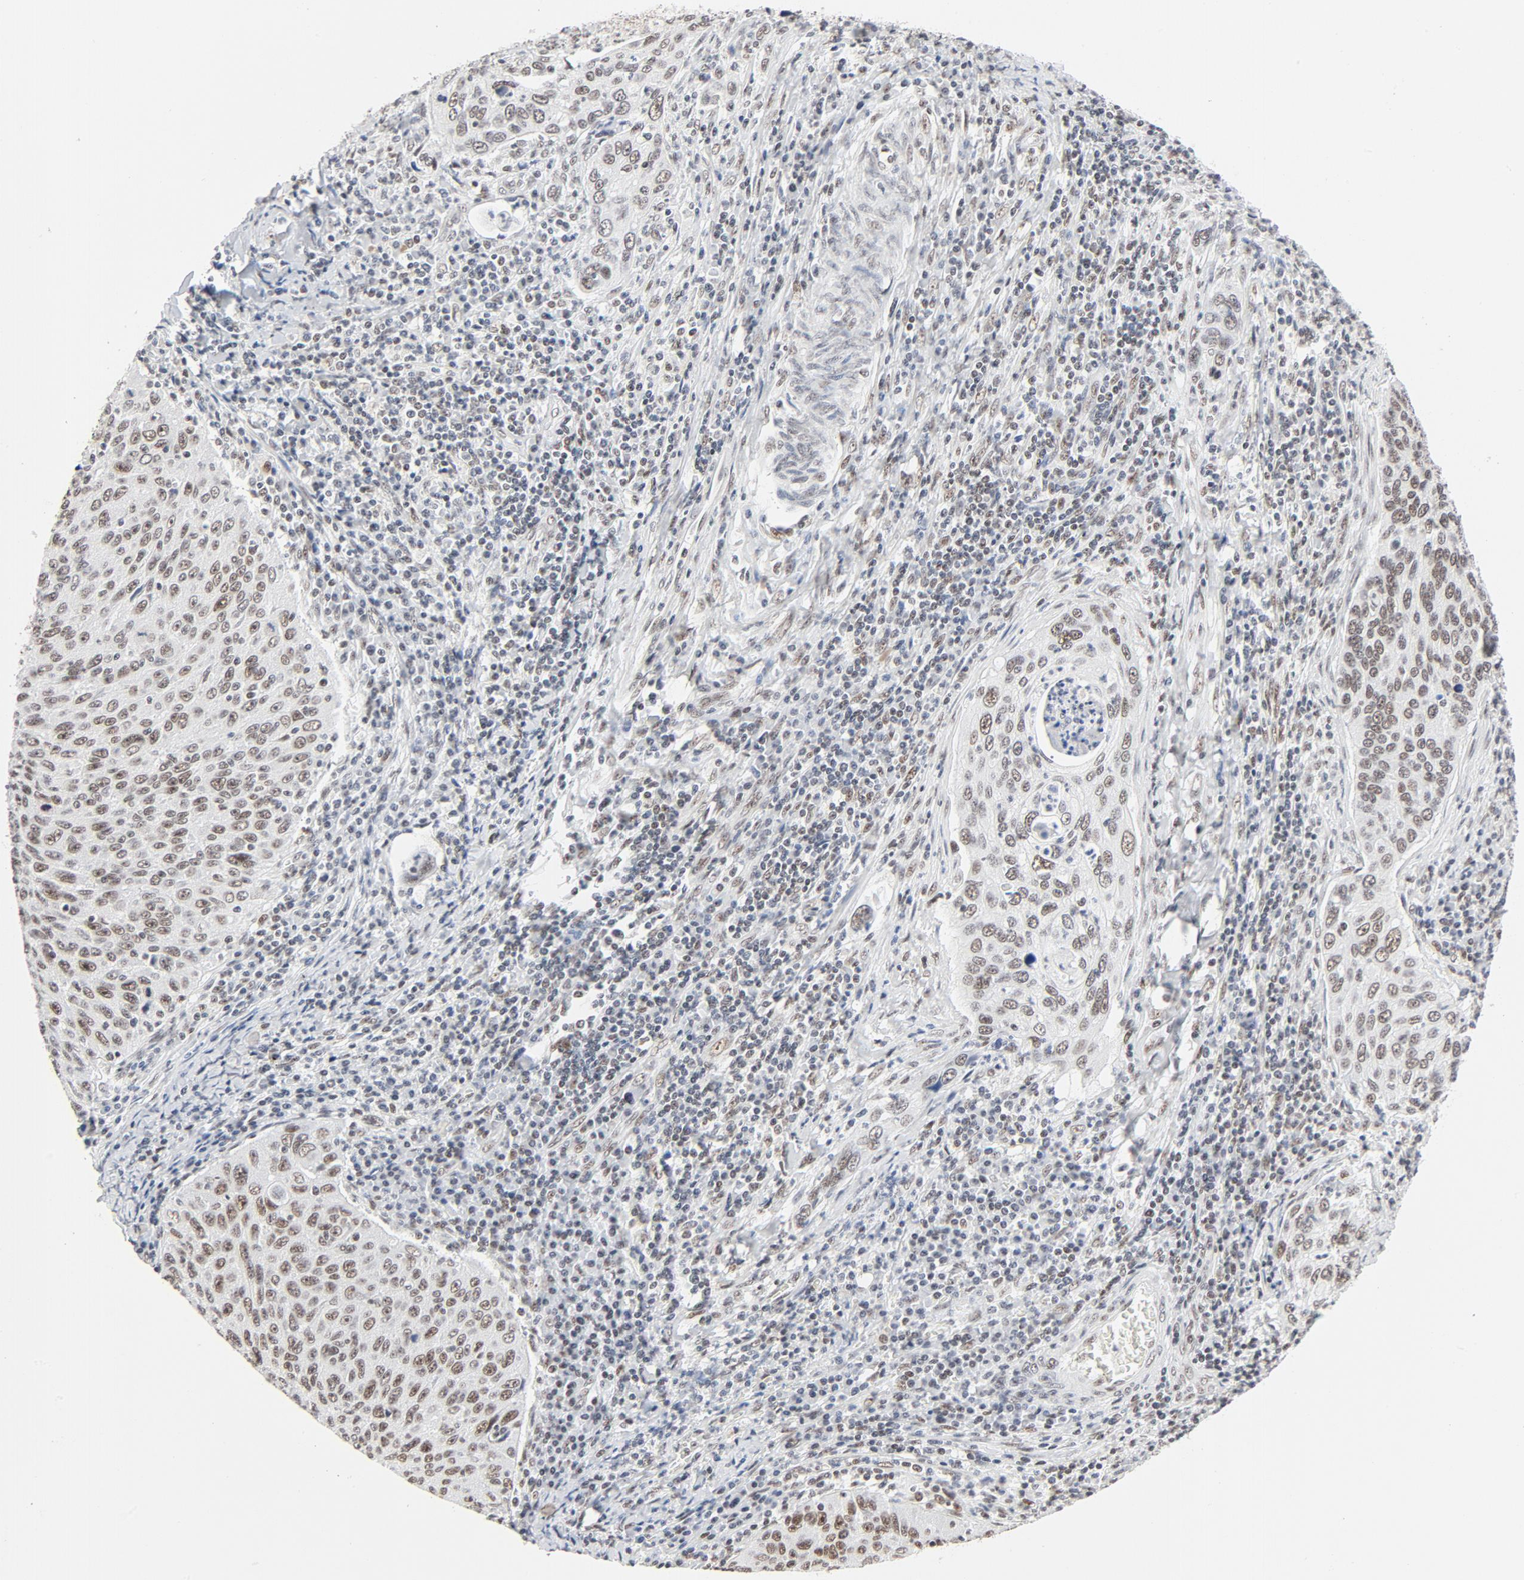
{"staining": {"intensity": "weak", "quantity": ">75%", "location": "nuclear"}, "tissue": "cervical cancer", "cell_type": "Tumor cells", "image_type": "cancer", "snomed": [{"axis": "morphology", "description": "Squamous cell carcinoma, NOS"}, {"axis": "topography", "description": "Cervix"}], "caption": "About >75% of tumor cells in human cervical squamous cell carcinoma exhibit weak nuclear protein staining as visualized by brown immunohistochemical staining.", "gene": "GTF2H1", "patient": {"sex": "female", "age": 53}}